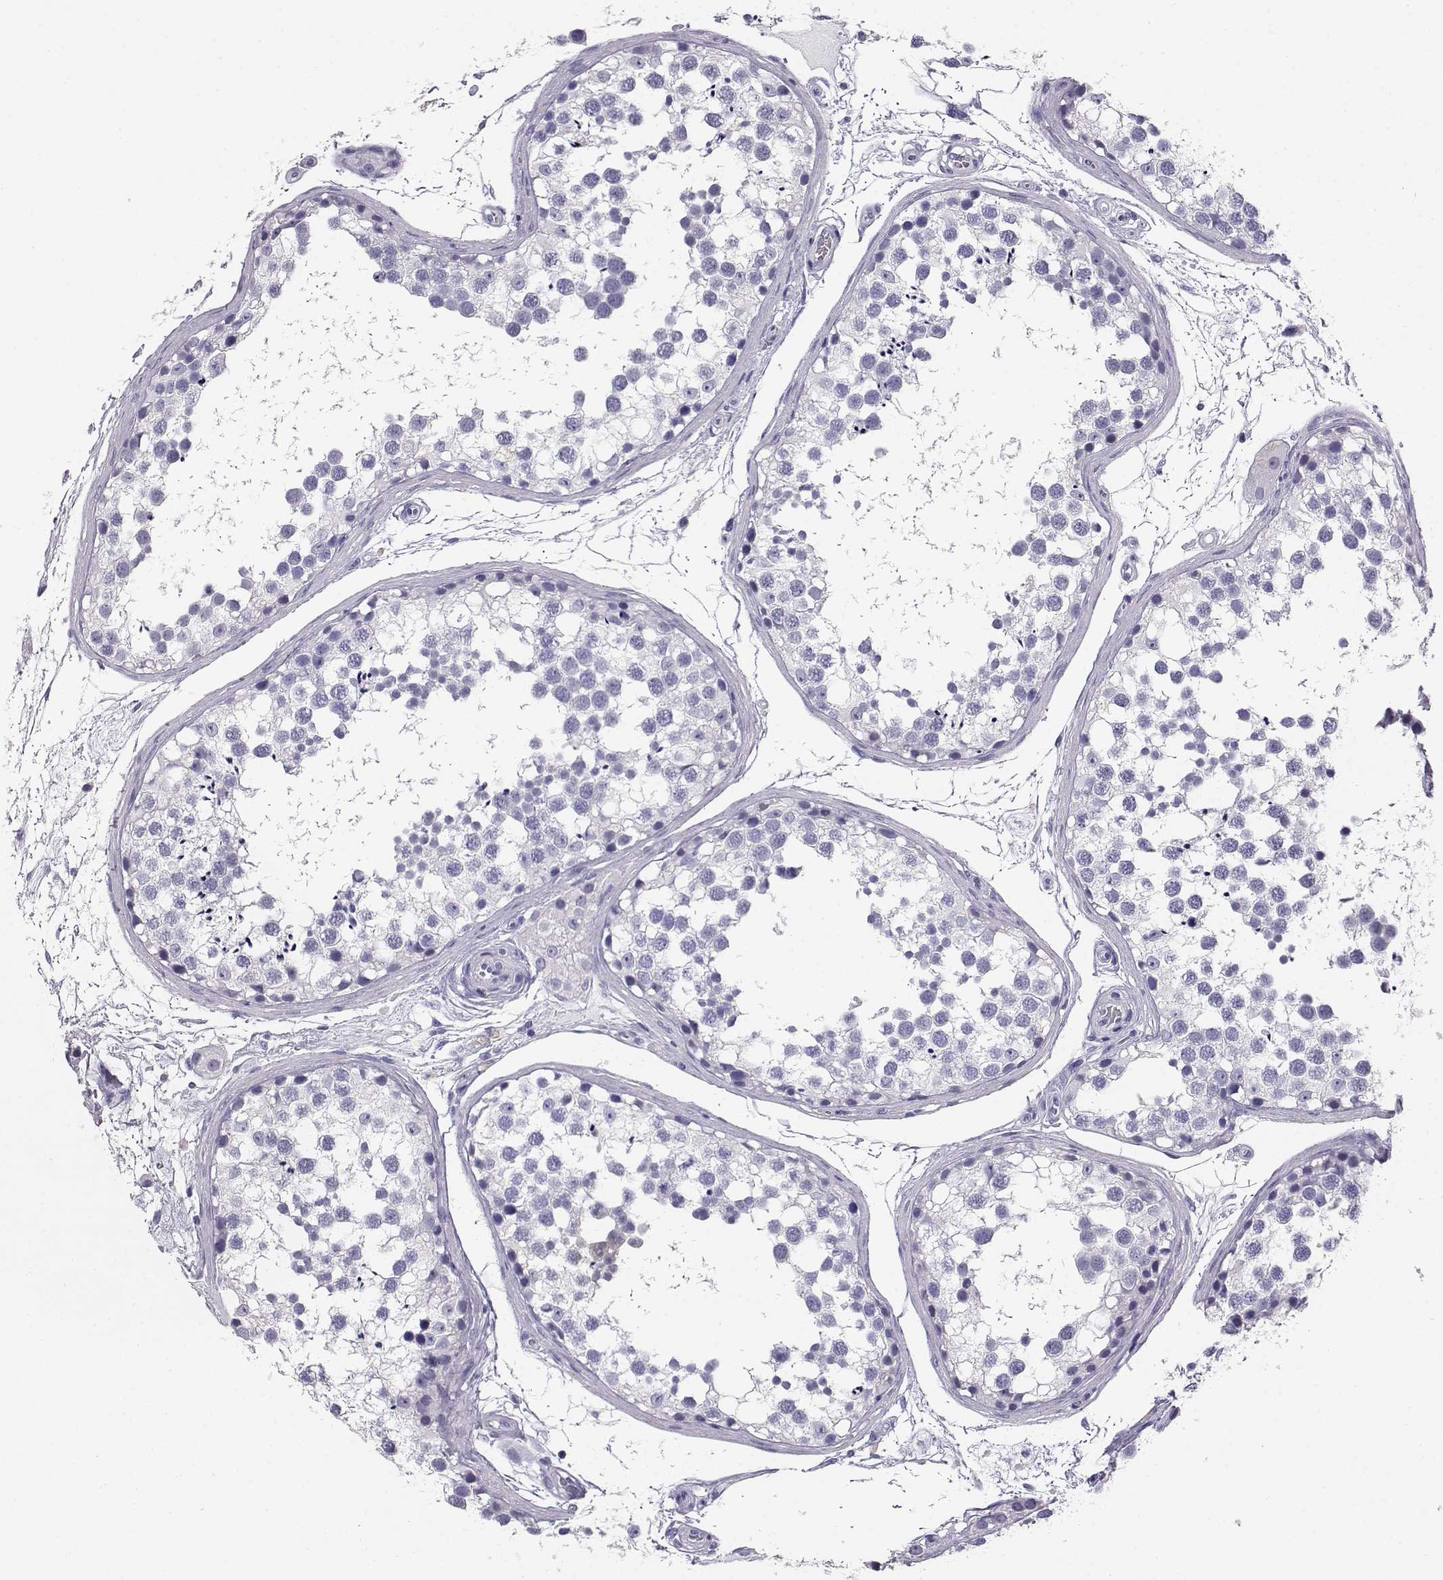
{"staining": {"intensity": "negative", "quantity": "none", "location": "none"}, "tissue": "testis", "cell_type": "Cells in seminiferous ducts", "image_type": "normal", "snomed": [{"axis": "morphology", "description": "Normal tissue, NOS"}, {"axis": "morphology", "description": "Seminoma, NOS"}, {"axis": "topography", "description": "Testis"}], "caption": "DAB (3,3'-diaminobenzidine) immunohistochemical staining of benign human testis reveals no significant expression in cells in seminiferous ducts.", "gene": "AKR1B1", "patient": {"sex": "male", "age": 65}}